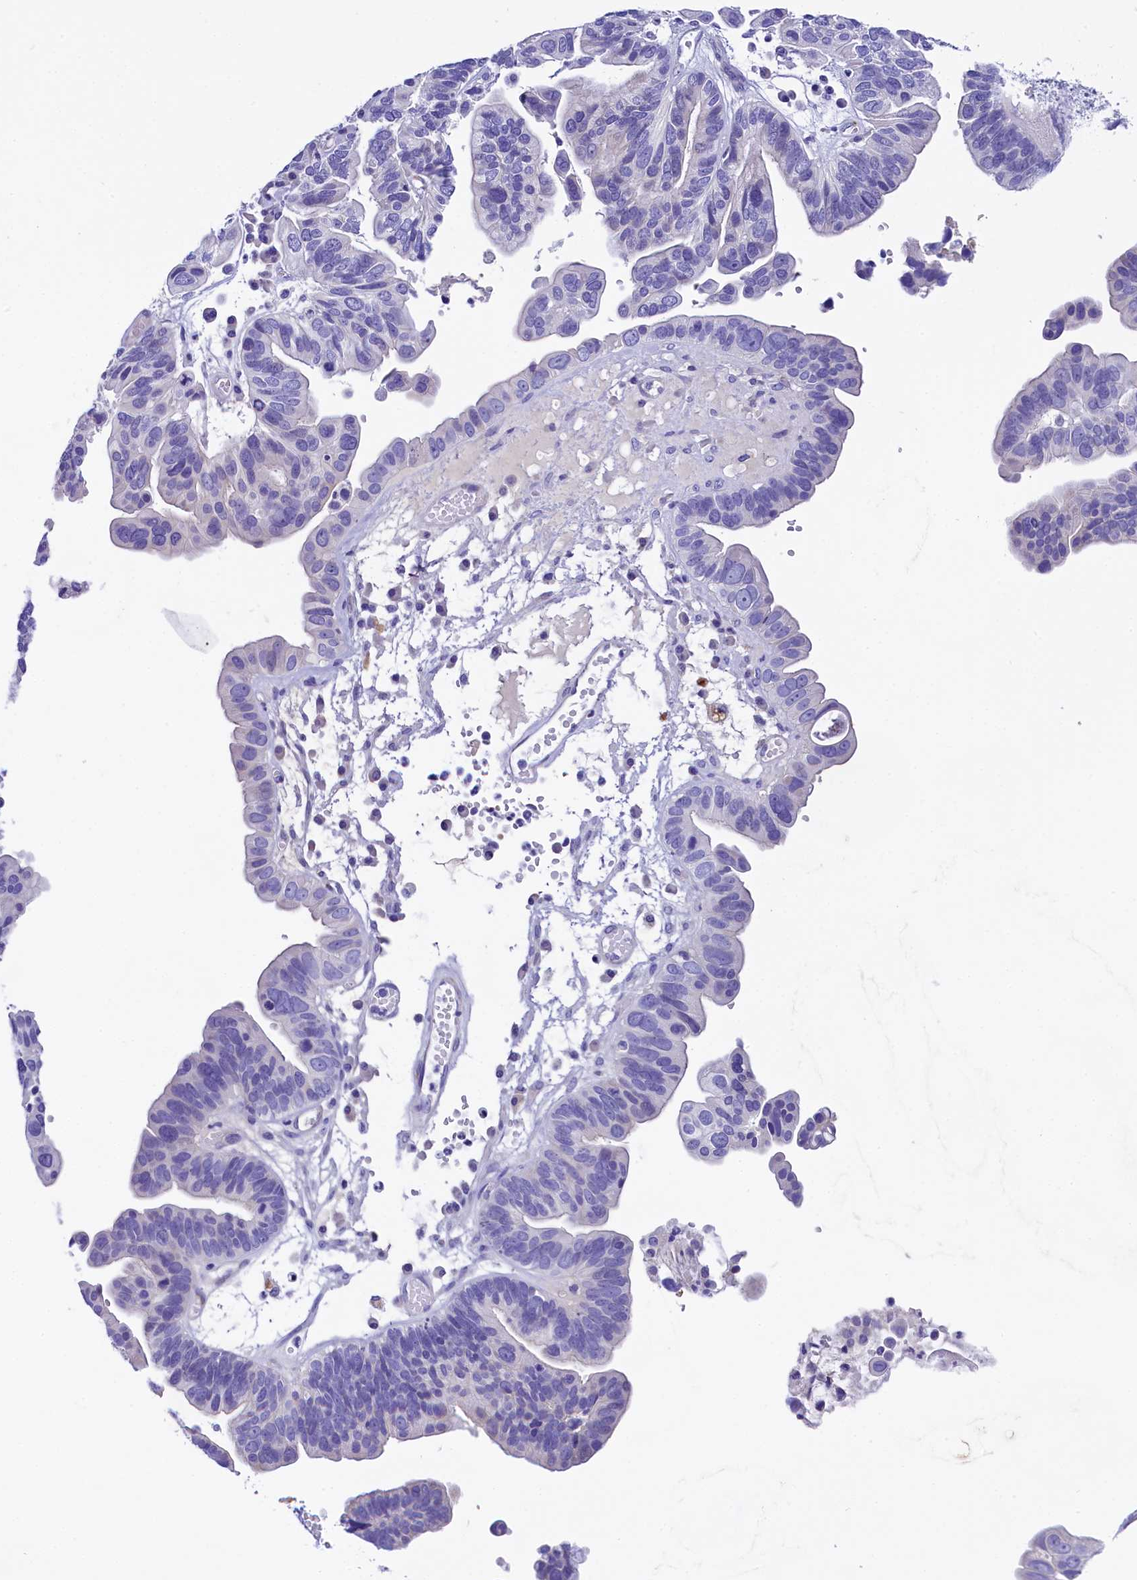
{"staining": {"intensity": "negative", "quantity": "none", "location": "none"}, "tissue": "ovarian cancer", "cell_type": "Tumor cells", "image_type": "cancer", "snomed": [{"axis": "morphology", "description": "Cystadenocarcinoma, serous, NOS"}, {"axis": "topography", "description": "Ovary"}], "caption": "A micrograph of human ovarian cancer is negative for staining in tumor cells.", "gene": "SOD3", "patient": {"sex": "female", "age": 56}}